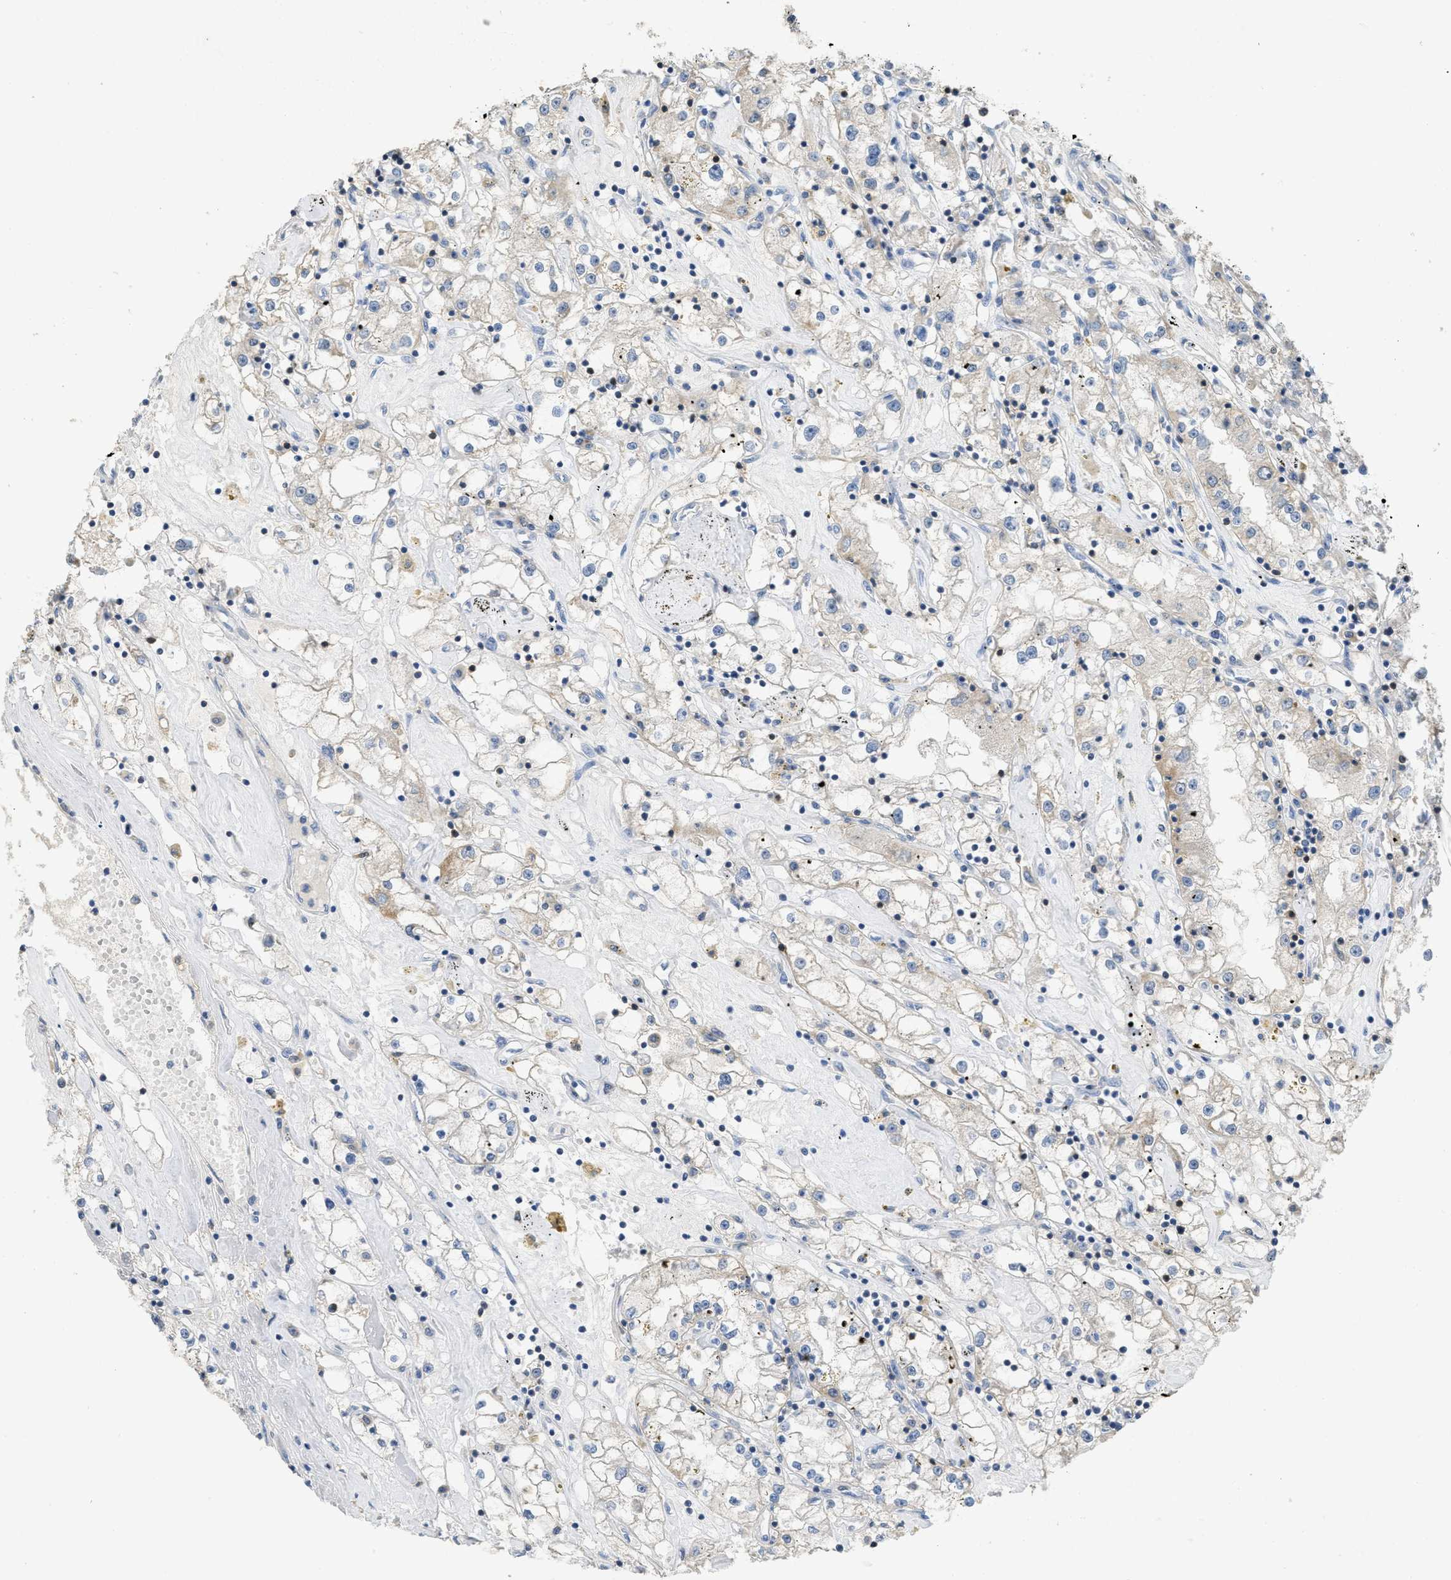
{"staining": {"intensity": "weak", "quantity": "<25%", "location": "cytoplasmic/membranous"}, "tissue": "renal cancer", "cell_type": "Tumor cells", "image_type": "cancer", "snomed": [{"axis": "morphology", "description": "Adenocarcinoma, NOS"}, {"axis": "topography", "description": "Kidney"}], "caption": "Immunohistochemistry (IHC) histopathology image of neoplastic tissue: renal adenocarcinoma stained with DAB (3,3'-diaminobenzidine) shows no significant protein expression in tumor cells. (Immunohistochemistry, brightfield microscopy, high magnification).", "gene": "SFXN2", "patient": {"sex": "male", "age": 56}}